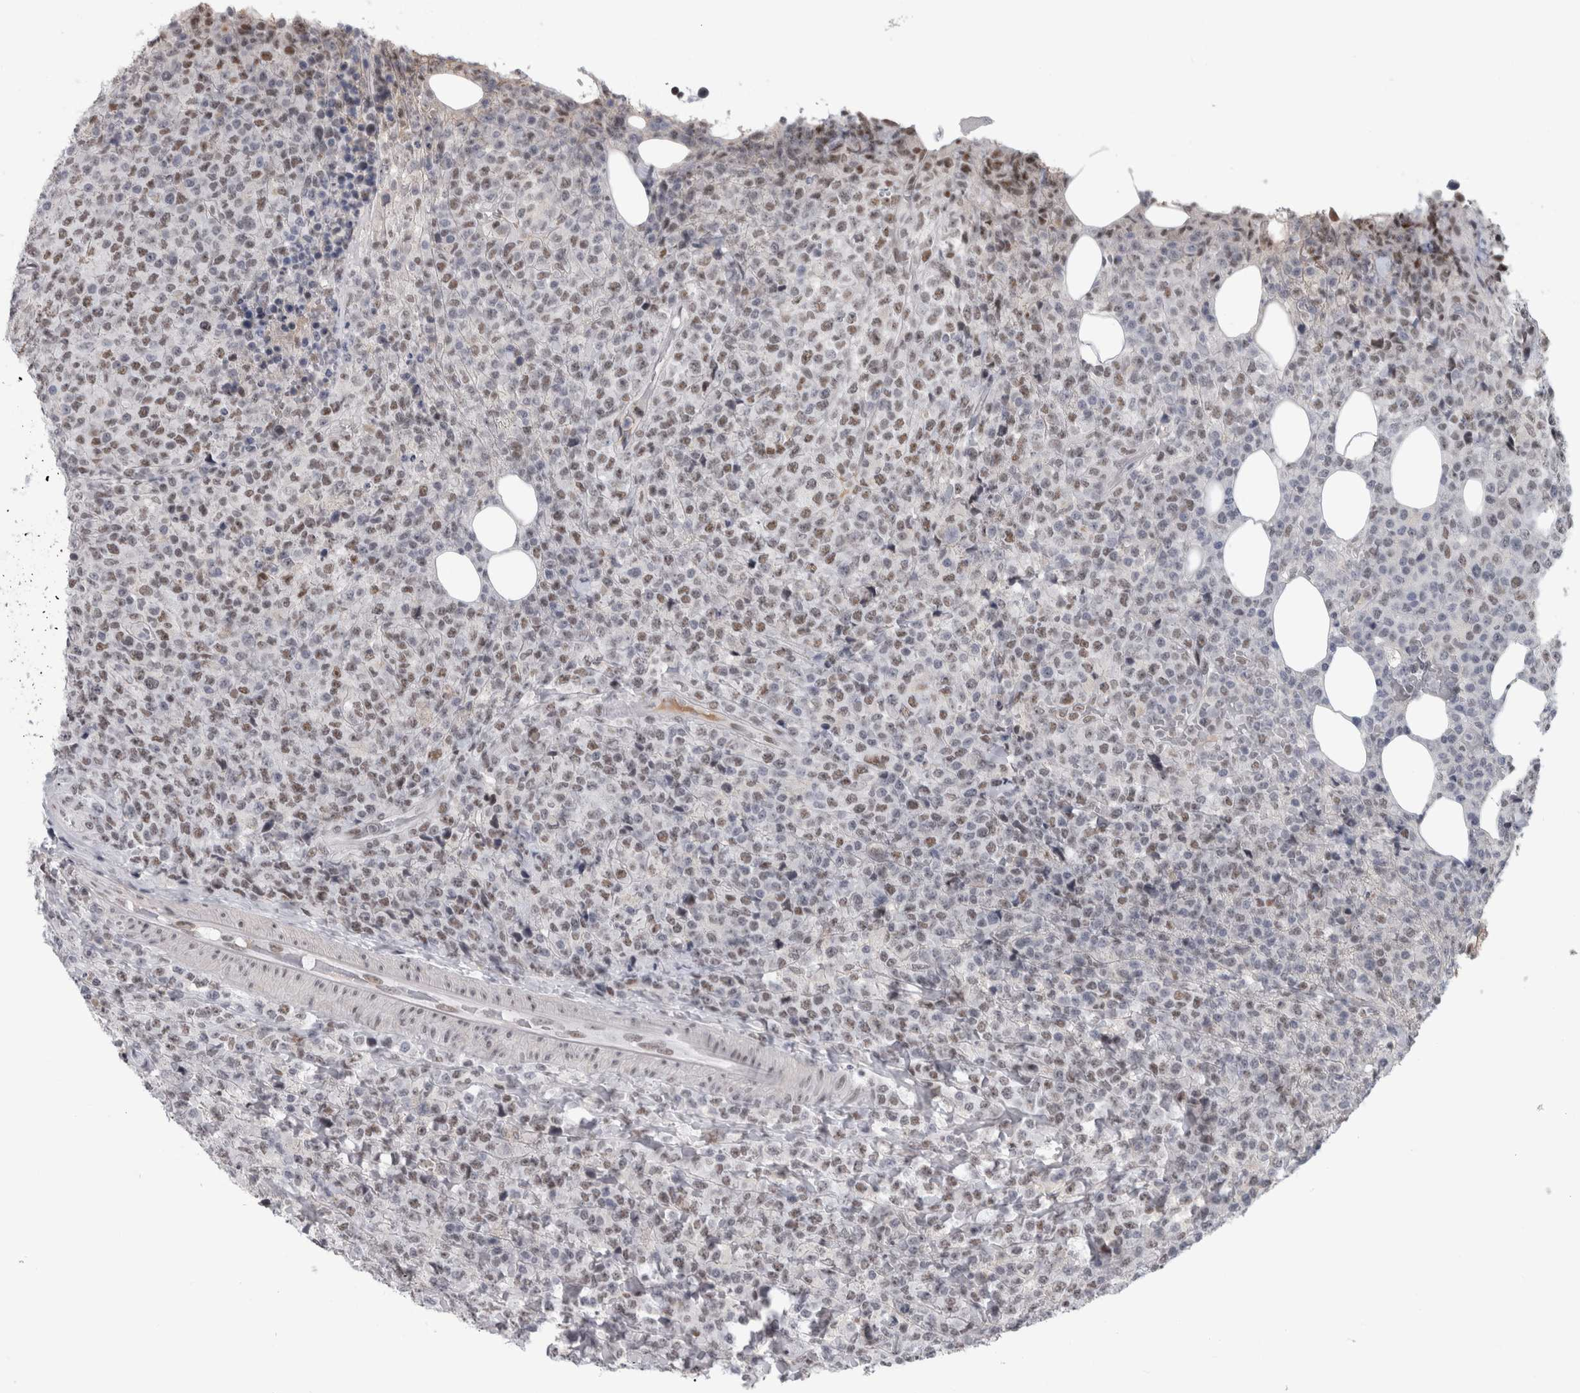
{"staining": {"intensity": "moderate", "quantity": ">75%", "location": "nuclear"}, "tissue": "lymphoma", "cell_type": "Tumor cells", "image_type": "cancer", "snomed": [{"axis": "morphology", "description": "Malignant lymphoma, non-Hodgkin's type, High grade"}, {"axis": "topography", "description": "Lymph node"}], "caption": "Tumor cells exhibit medium levels of moderate nuclear expression in about >75% of cells in lymphoma.", "gene": "ARID4B", "patient": {"sex": "male", "age": 13}}